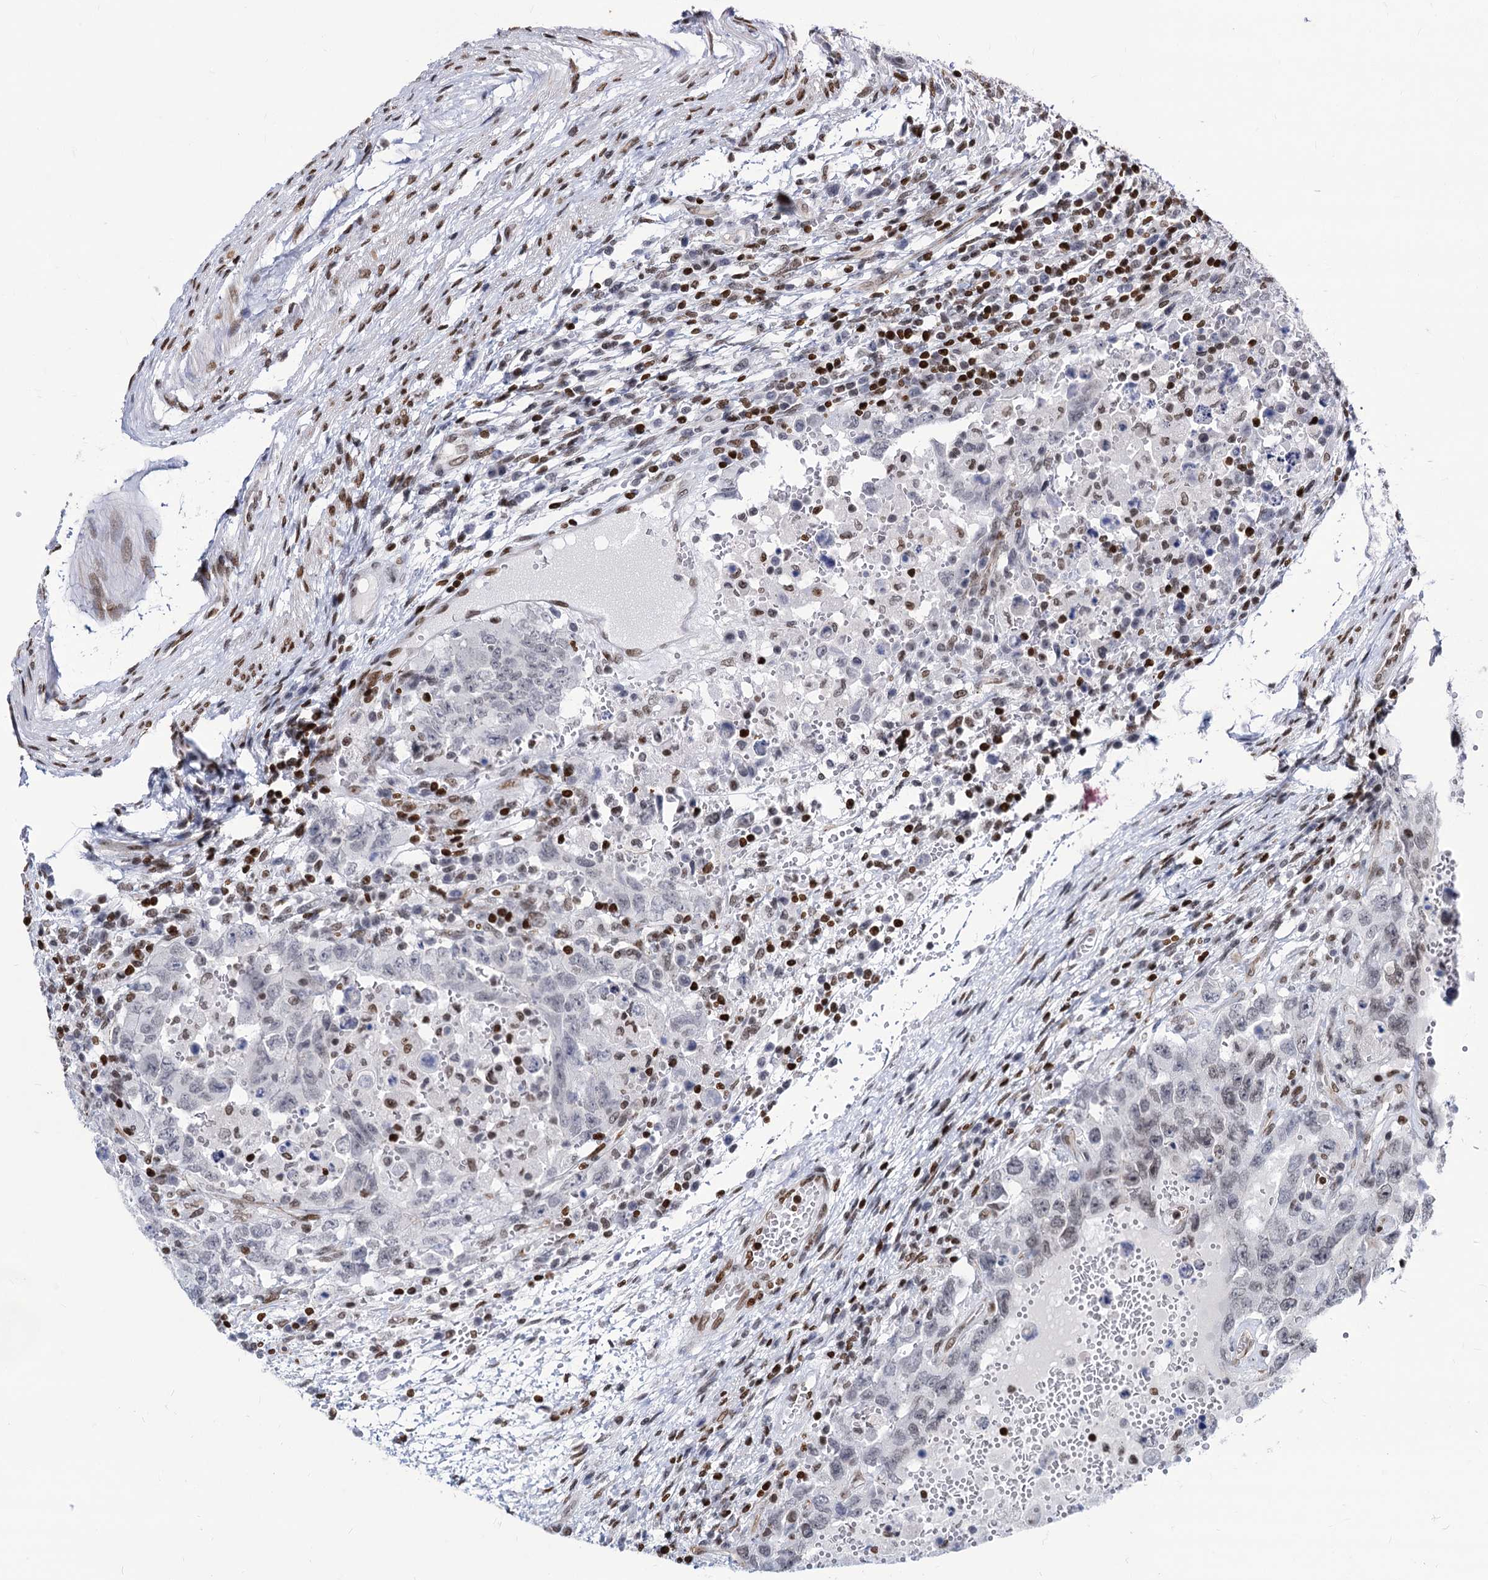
{"staining": {"intensity": "negative", "quantity": "none", "location": "none"}, "tissue": "testis cancer", "cell_type": "Tumor cells", "image_type": "cancer", "snomed": [{"axis": "morphology", "description": "Carcinoma, Embryonal, NOS"}, {"axis": "topography", "description": "Testis"}], "caption": "DAB (3,3'-diaminobenzidine) immunohistochemical staining of human testis cancer demonstrates no significant expression in tumor cells.", "gene": "MECP2", "patient": {"sex": "male", "age": 26}}